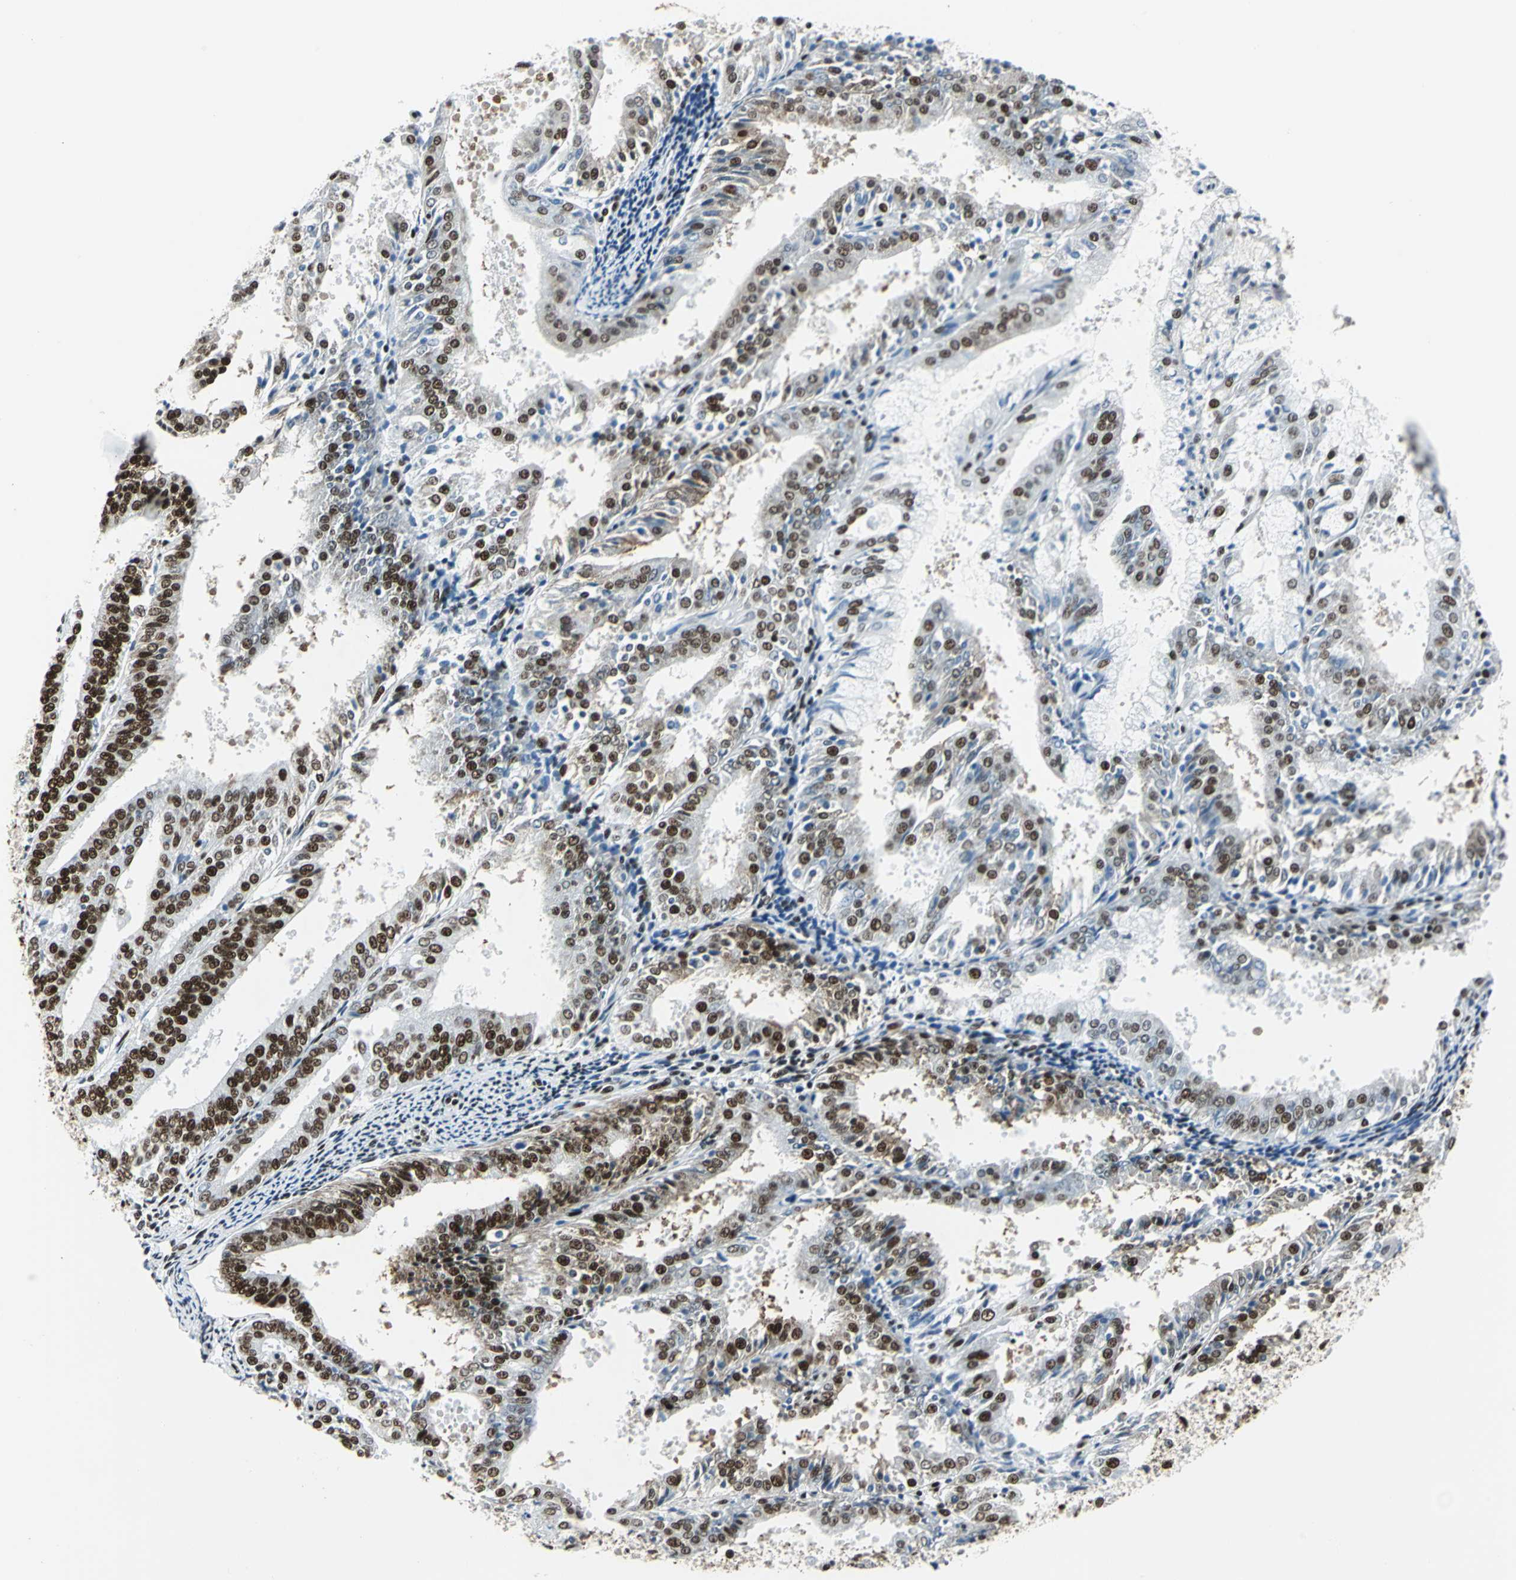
{"staining": {"intensity": "strong", "quantity": "25%-75%", "location": "nuclear"}, "tissue": "endometrial cancer", "cell_type": "Tumor cells", "image_type": "cancer", "snomed": [{"axis": "morphology", "description": "Adenocarcinoma, NOS"}, {"axis": "topography", "description": "Endometrium"}], "caption": "Tumor cells show high levels of strong nuclear positivity in approximately 25%-75% of cells in endometrial cancer (adenocarcinoma).", "gene": "HDAC2", "patient": {"sex": "female", "age": 63}}